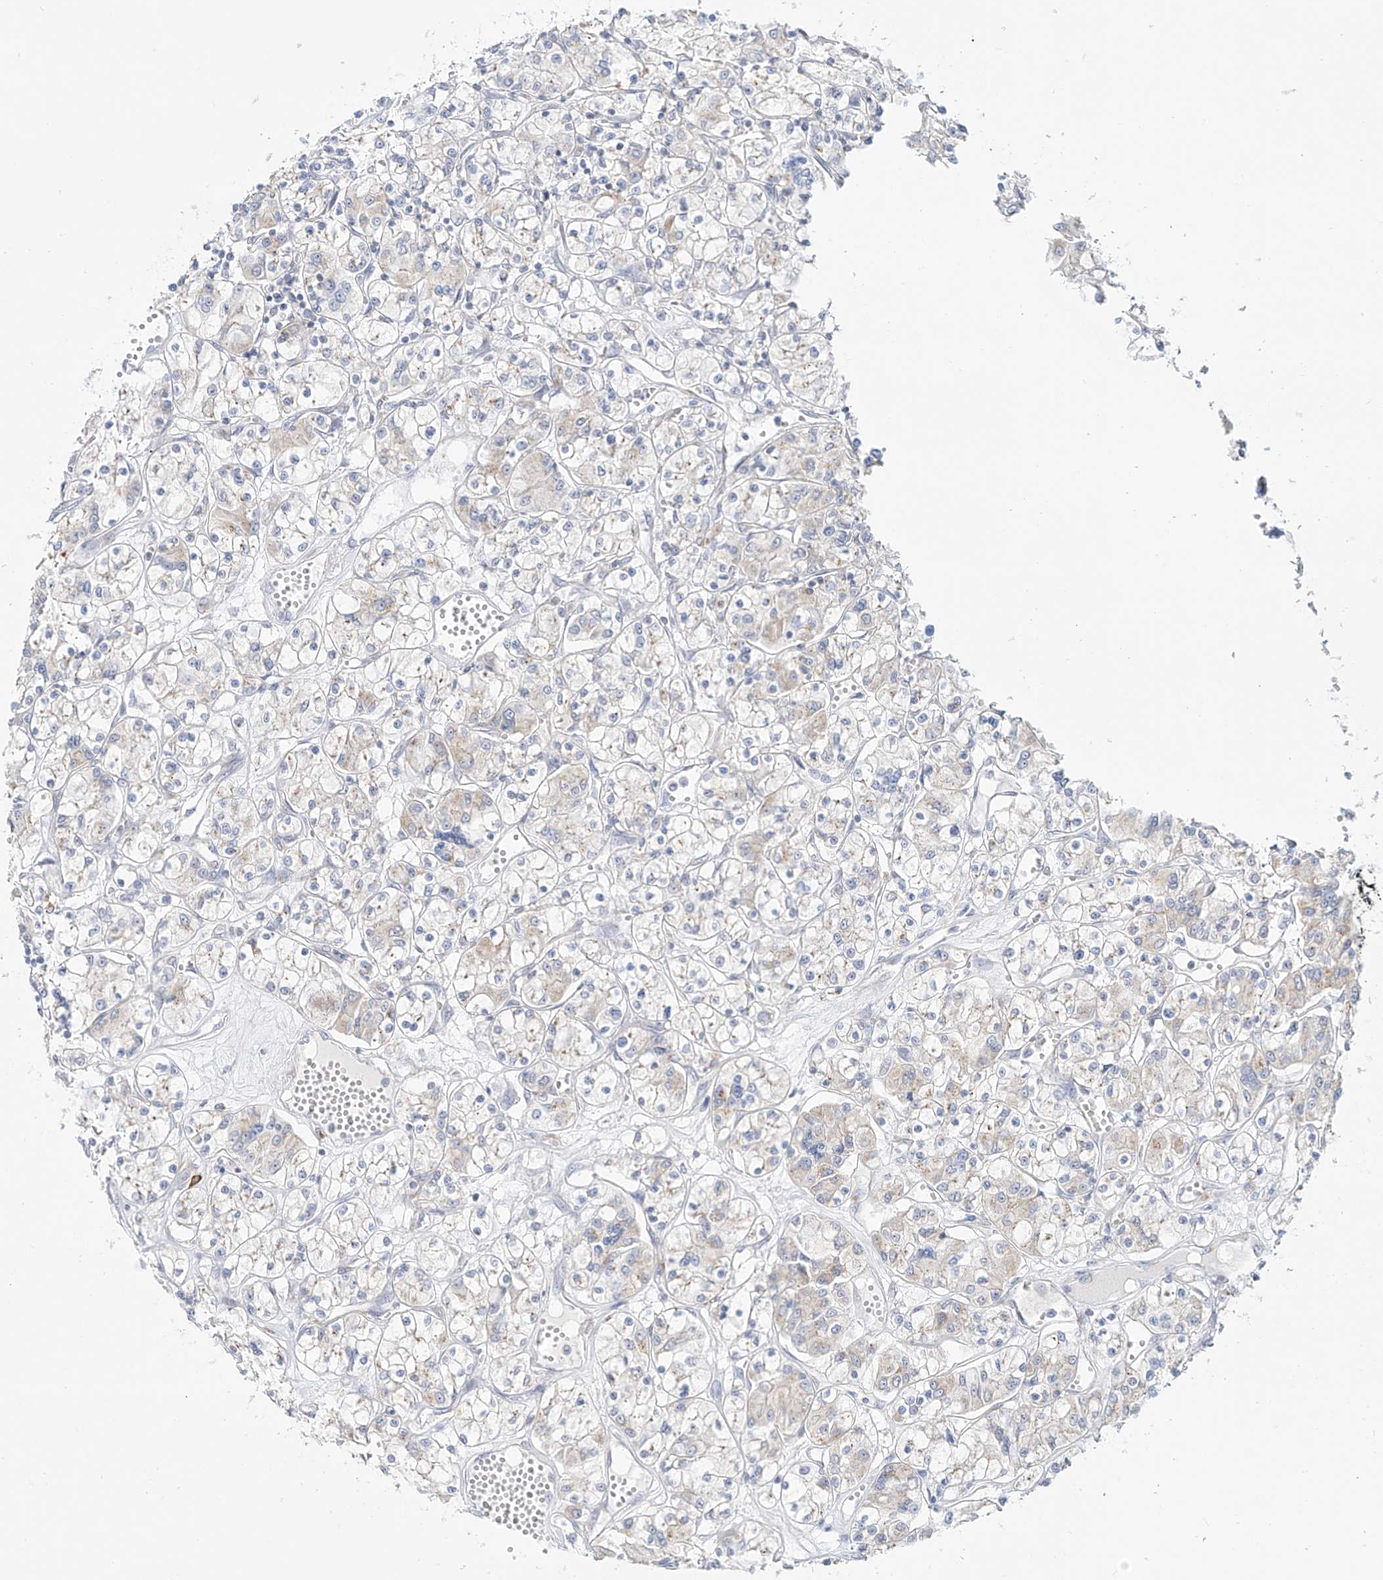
{"staining": {"intensity": "weak", "quantity": "25%-75%", "location": "cytoplasmic/membranous"}, "tissue": "renal cancer", "cell_type": "Tumor cells", "image_type": "cancer", "snomed": [{"axis": "morphology", "description": "Adenocarcinoma, NOS"}, {"axis": "topography", "description": "Kidney"}], "caption": "Immunohistochemical staining of renal cancer (adenocarcinoma) demonstrates low levels of weak cytoplasmic/membranous protein expression in about 25%-75% of tumor cells.", "gene": "BSDC1", "patient": {"sex": "female", "age": 59}}